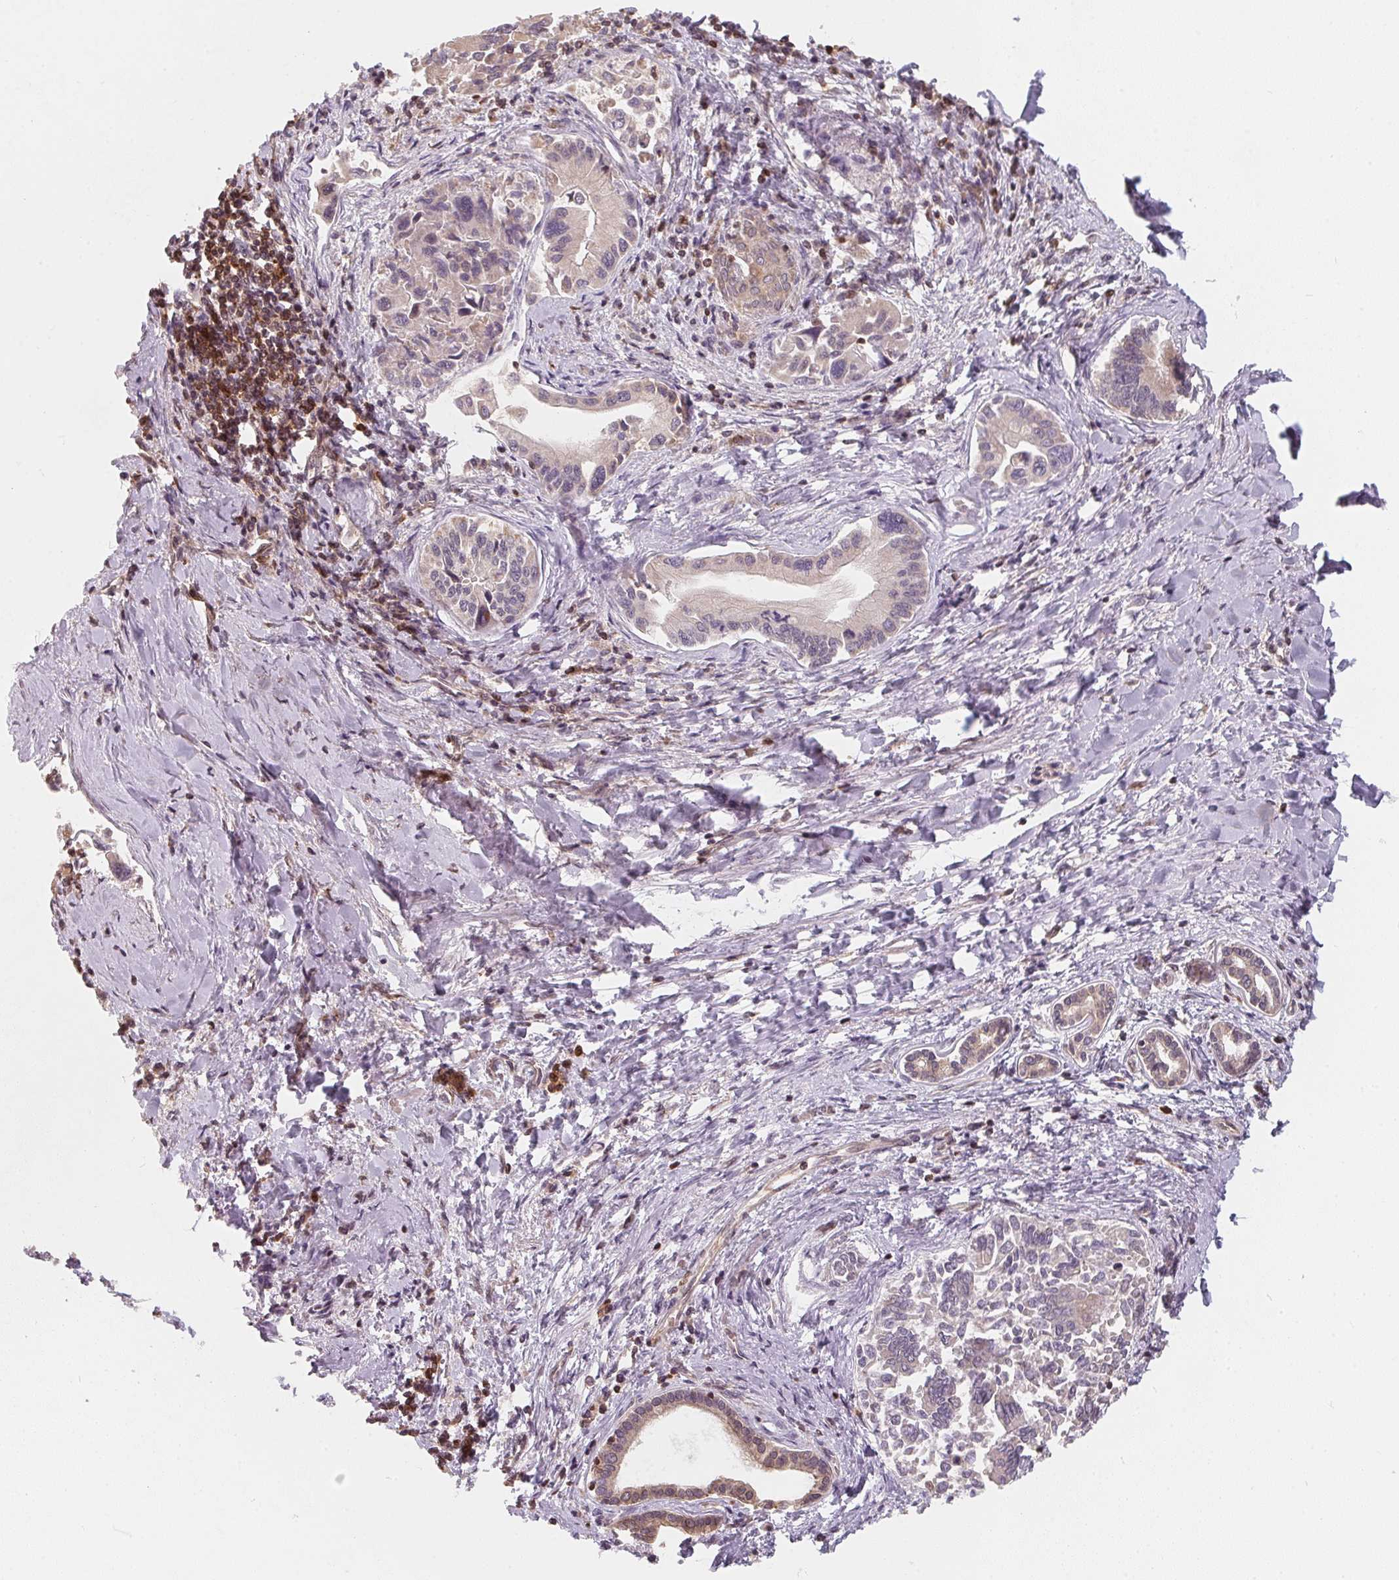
{"staining": {"intensity": "negative", "quantity": "none", "location": "none"}, "tissue": "liver cancer", "cell_type": "Tumor cells", "image_type": "cancer", "snomed": [{"axis": "morphology", "description": "Cholangiocarcinoma"}, {"axis": "topography", "description": "Liver"}], "caption": "This is a image of immunohistochemistry staining of cholangiocarcinoma (liver), which shows no expression in tumor cells. (DAB (3,3'-diaminobenzidine) IHC with hematoxylin counter stain).", "gene": "ANKRD13A", "patient": {"sex": "male", "age": 66}}